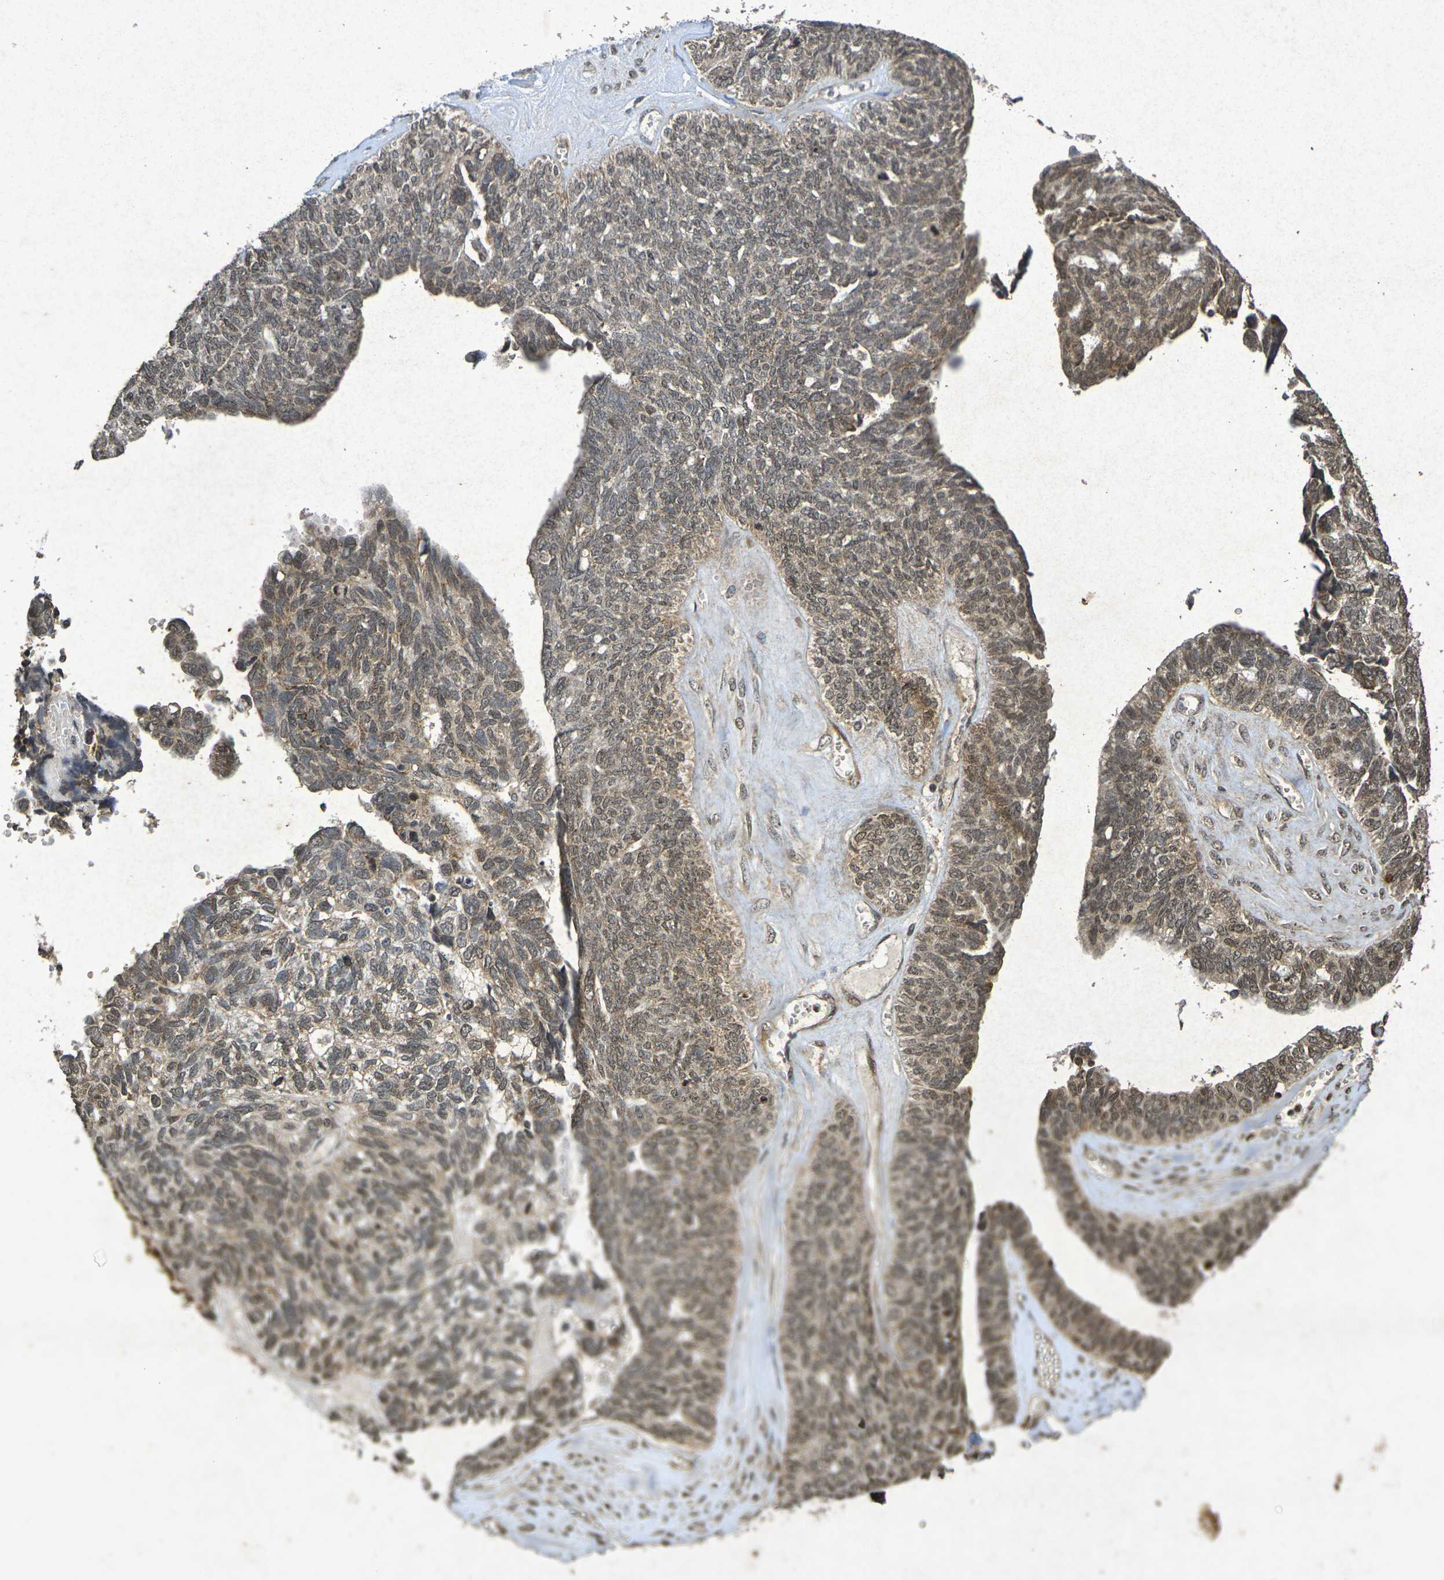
{"staining": {"intensity": "moderate", "quantity": ">75%", "location": "cytoplasmic/membranous,nuclear"}, "tissue": "ovarian cancer", "cell_type": "Tumor cells", "image_type": "cancer", "snomed": [{"axis": "morphology", "description": "Cystadenocarcinoma, serous, NOS"}, {"axis": "topography", "description": "Ovary"}], "caption": "Immunohistochemistry (DAB (3,3'-diaminobenzidine)) staining of human ovarian serous cystadenocarcinoma reveals moderate cytoplasmic/membranous and nuclear protein positivity in approximately >75% of tumor cells.", "gene": "GUCY1A2", "patient": {"sex": "female", "age": 79}}